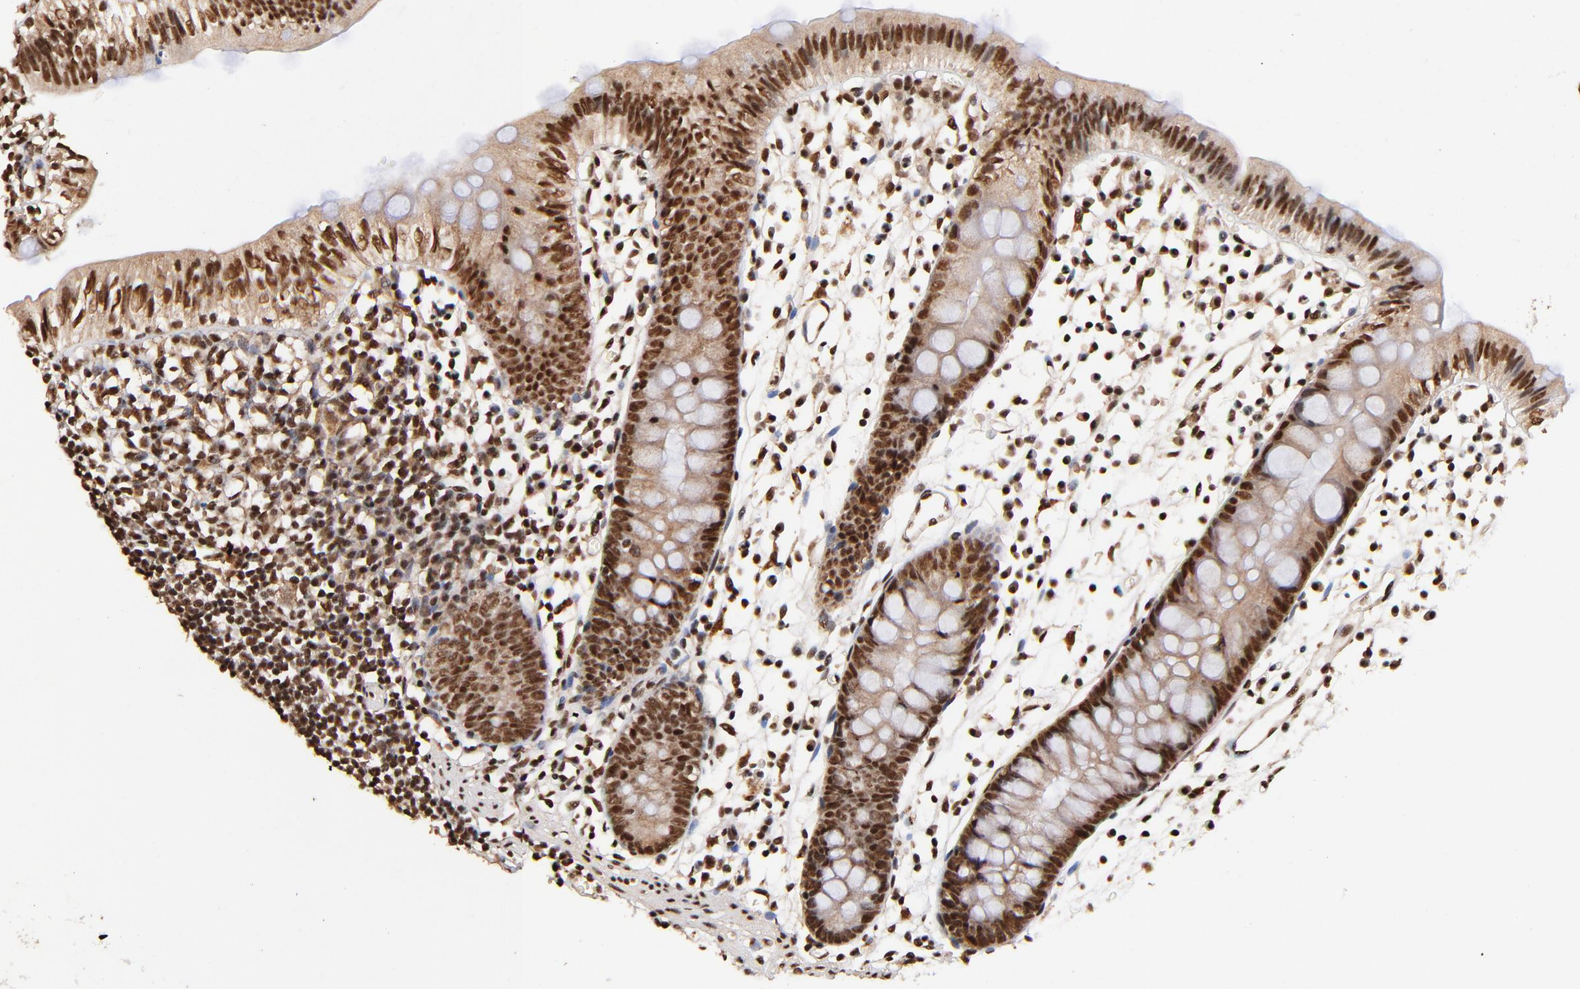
{"staining": {"intensity": "moderate", "quantity": ">75%", "location": "nuclear"}, "tissue": "colon", "cell_type": "Endothelial cells", "image_type": "normal", "snomed": [{"axis": "morphology", "description": "Normal tissue, NOS"}, {"axis": "topography", "description": "Colon"}], "caption": "Colon stained for a protein (brown) reveals moderate nuclear positive positivity in approximately >75% of endothelial cells.", "gene": "MED12", "patient": {"sex": "male", "age": 14}}